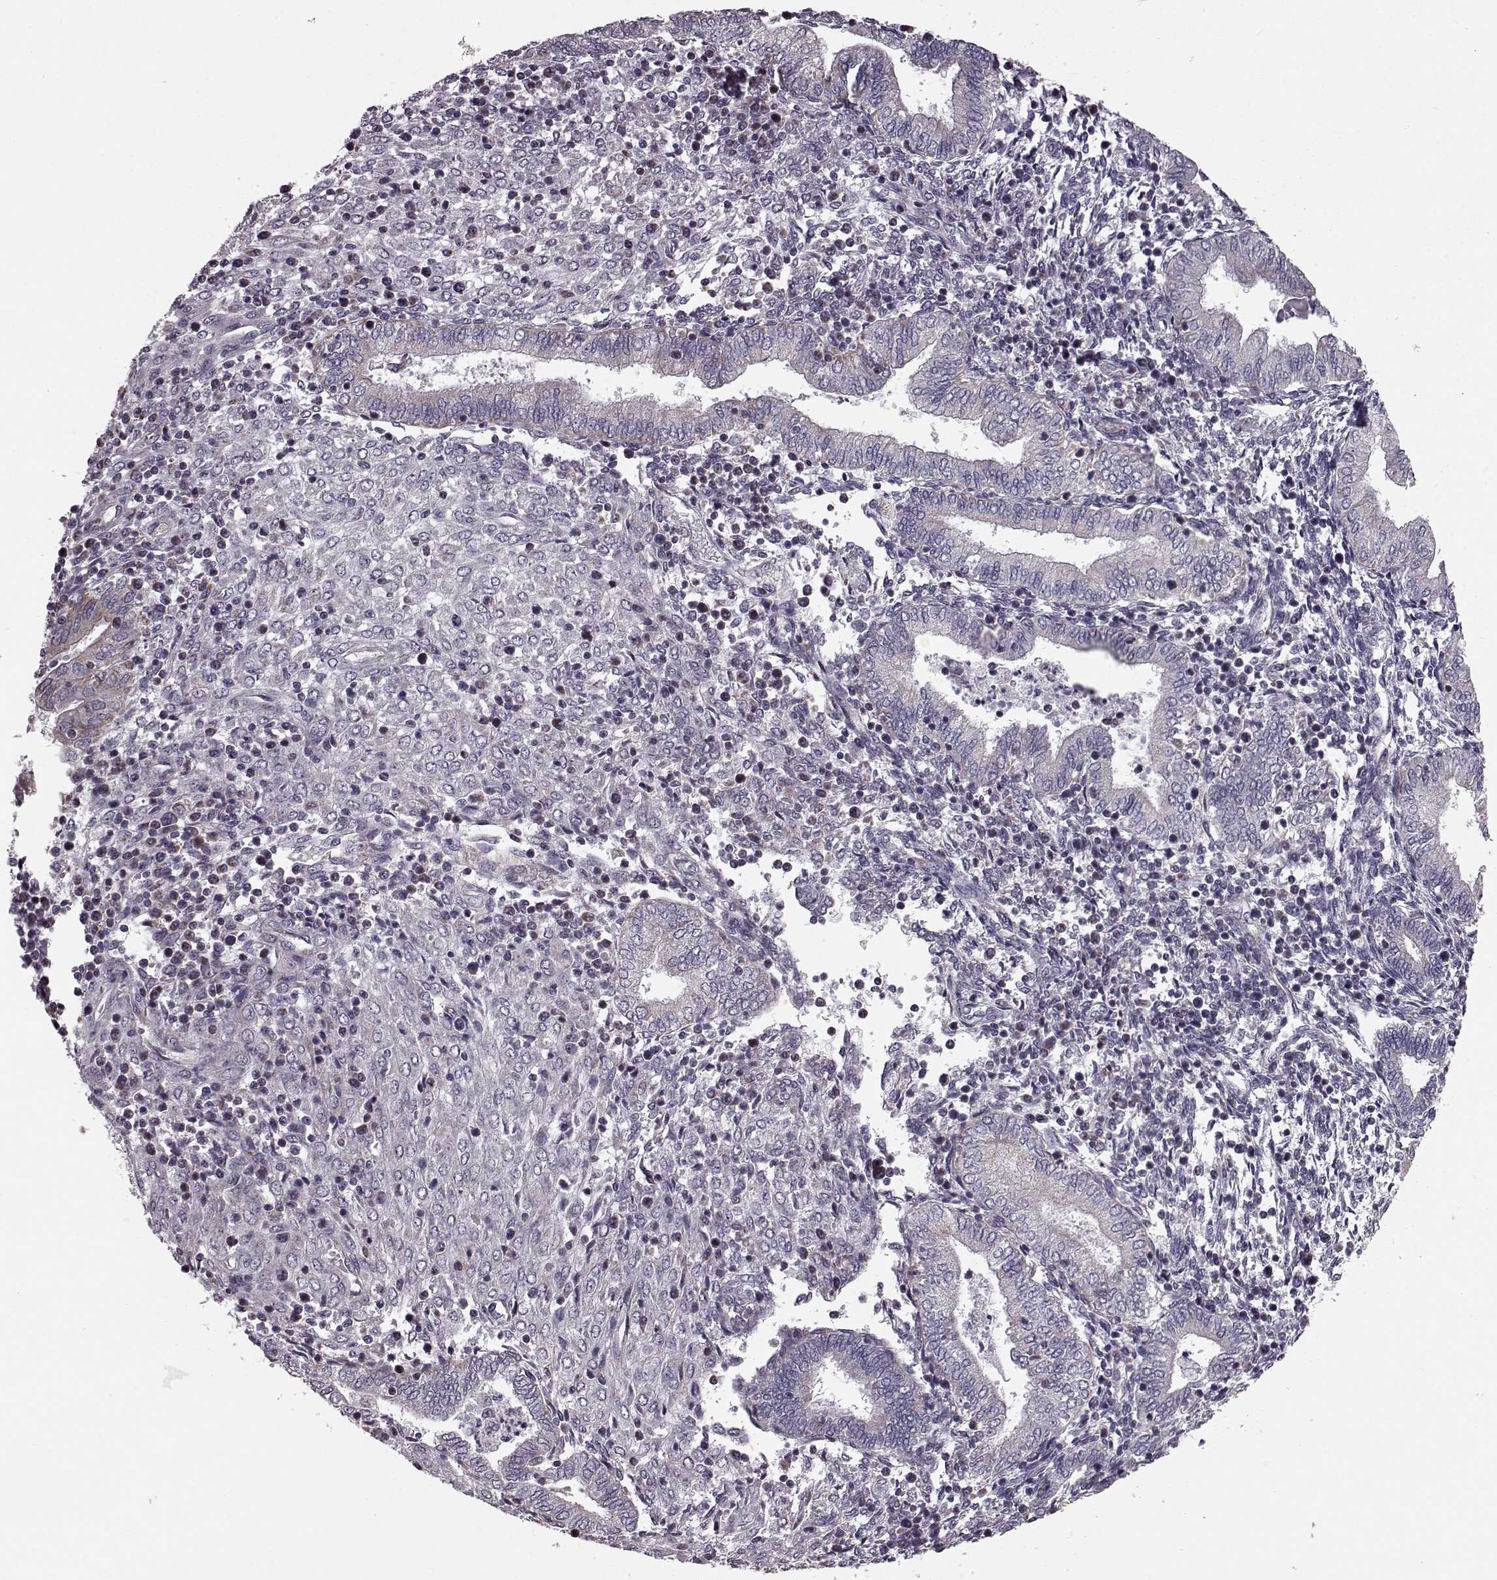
{"staining": {"intensity": "negative", "quantity": "none", "location": "none"}, "tissue": "endometrium", "cell_type": "Cells in endometrial stroma", "image_type": "normal", "snomed": [{"axis": "morphology", "description": "Normal tissue, NOS"}, {"axis": "topography", "description": "Endometrium"}], "caption": "Immunohistochemical staining of normal human endometrium demonstrates no significant staining in cells in endometrial stroma. Brightfield microscopy of immunohistochemistry stained with DAB (brown) and hematoxylin (blue), captured at high magnification.", "gene": "FAM8A1", "patient": {"sex": "female", "age": 42}}